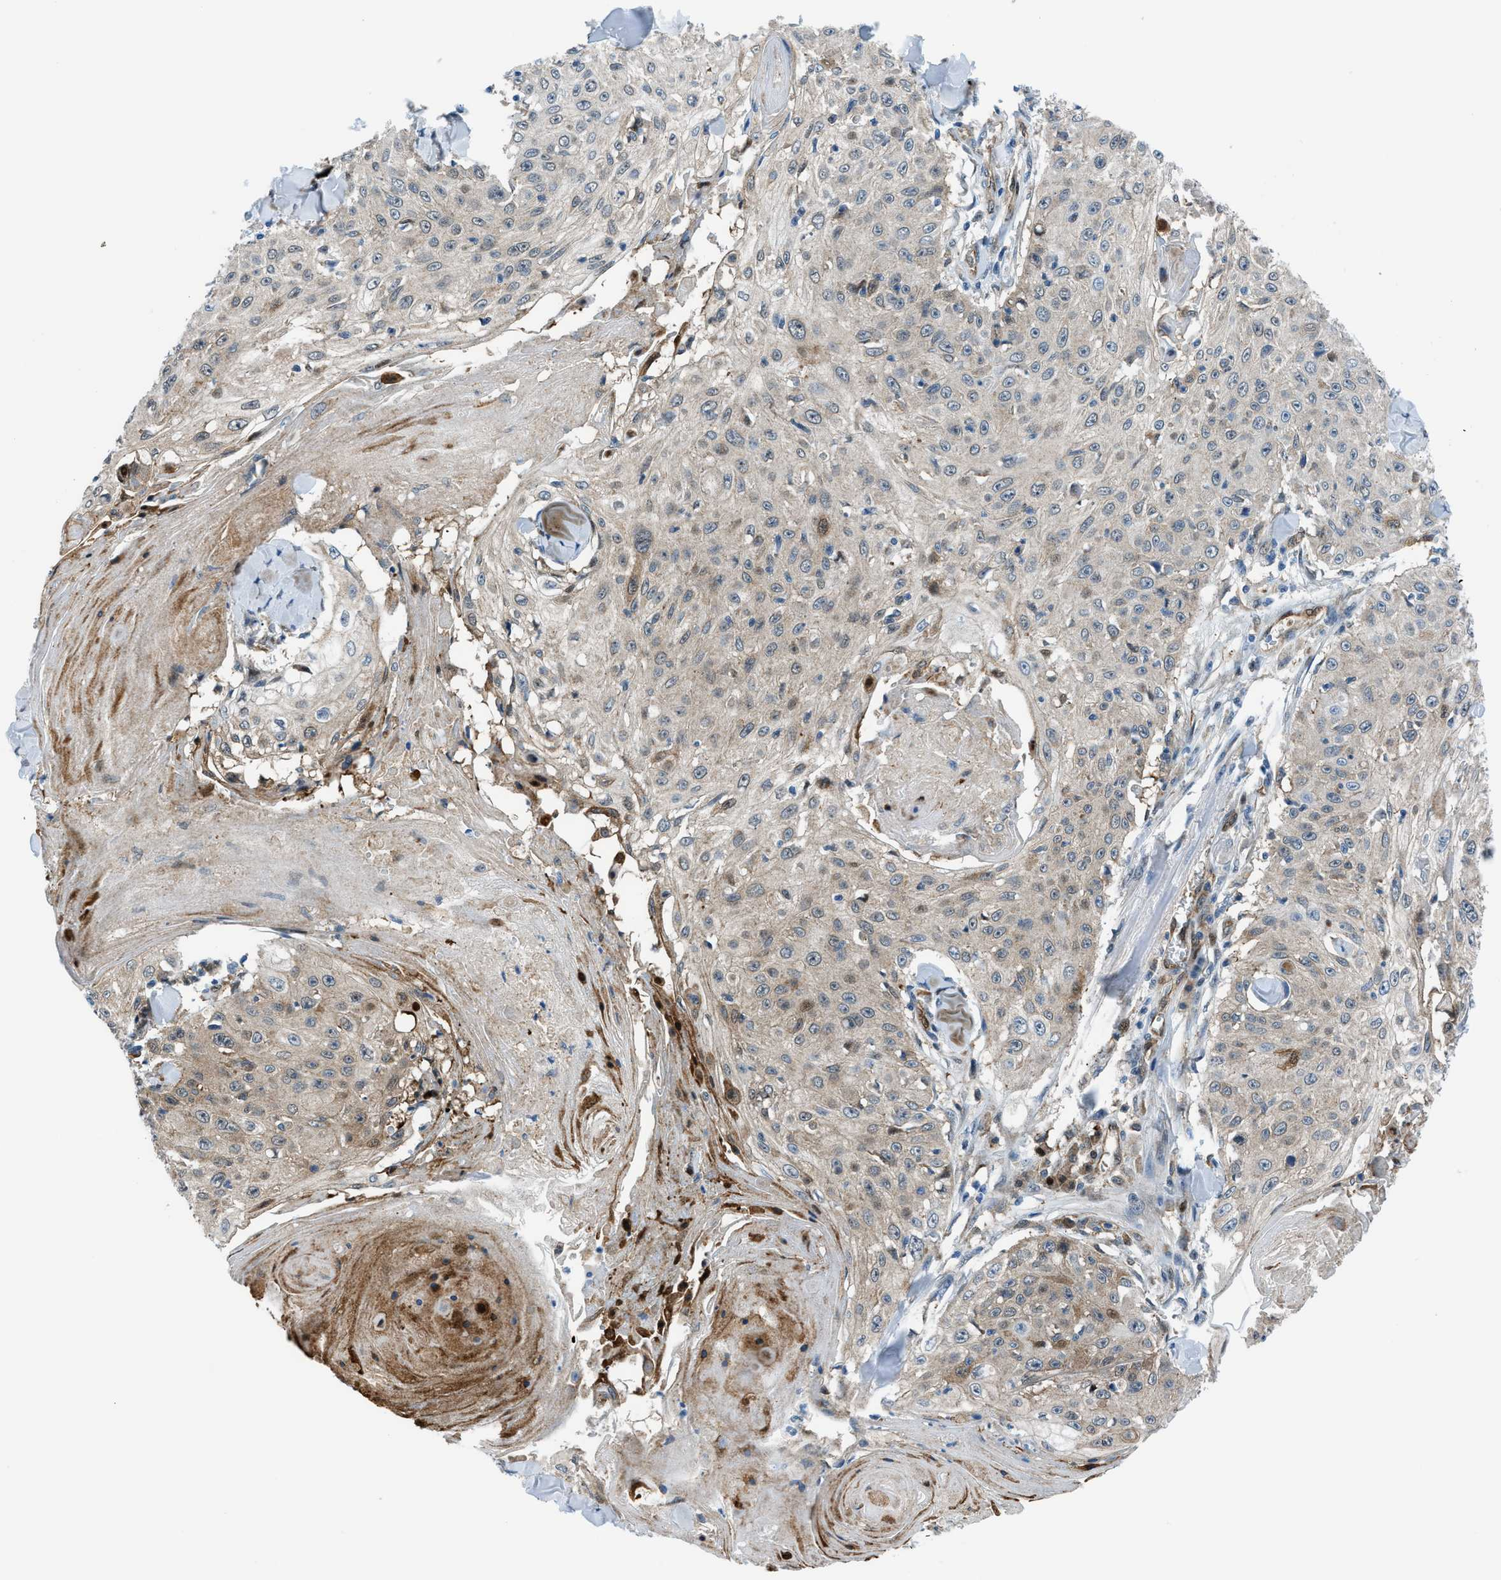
{"staining": {"intensity": "moderate", "quantity": "<25%", "location": "cytoplasmic/membranous"}, "tissue": "skin cancer", "cell_type": "Tumor cells", "image_type": "cancer", "snomed": [{"axis": "morphology", "description": "Squamous cell carcinoma, NOS"}, {"axis": "topography", "description": "Skin"}], "caption": "Human skin cancer stained with a protein marker demonstrates moderate staining in tumor cells.", "gene": "YWHAE", "patient": {"sex": "male", "age": 86}}